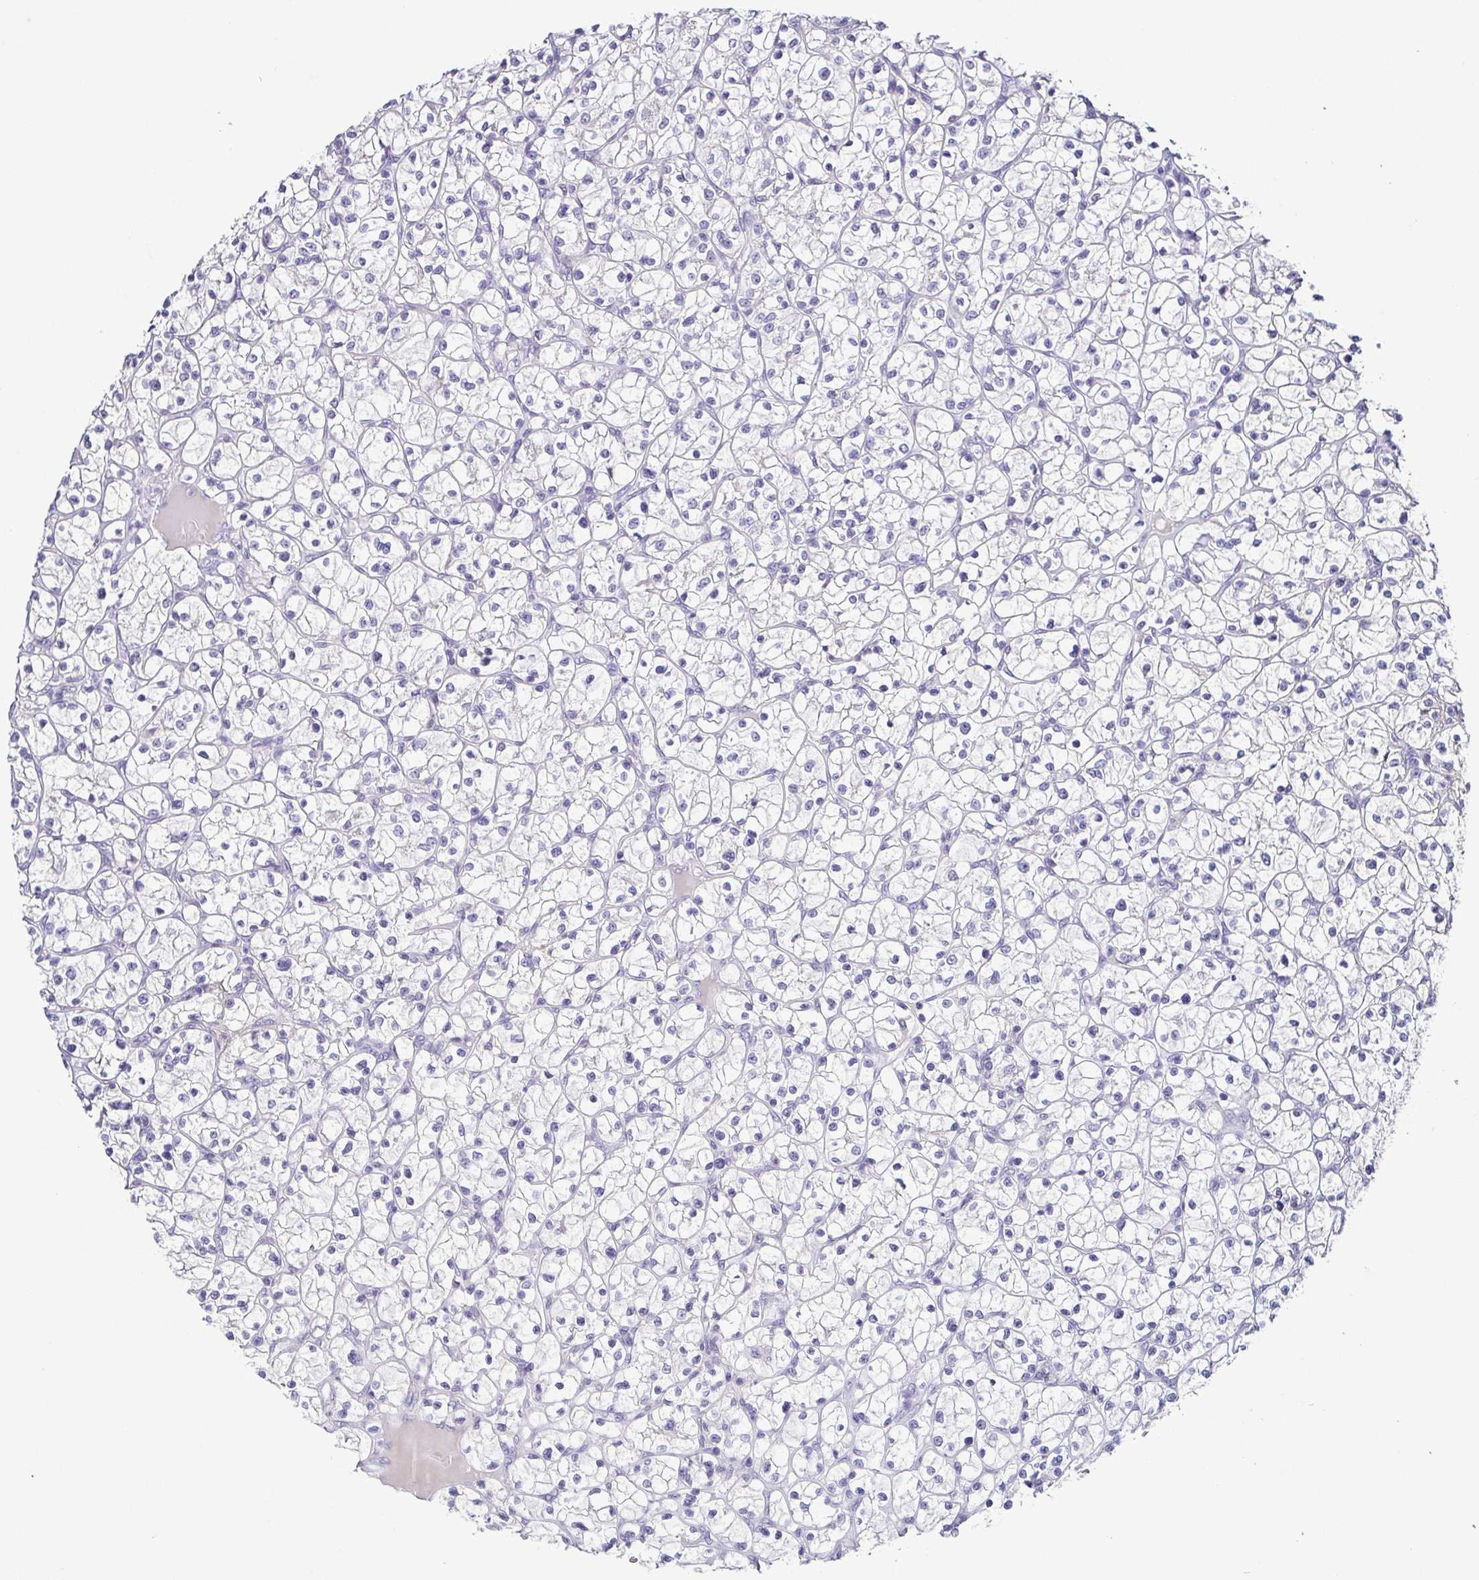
{"staining": {"intensity": "negative", "quantity": "none", "location": "none"}, "tissue": "renal cancer", "cell_type": "Tumor cells", "image_type": "cancer", "snomed": [{"axis": "morphology", "description": "Adenocarcinoma, NOS"}, {"axis": "topography", "description": "Kidney"}], "caption": "Immunohistochemistry (IHC) photomicrograph of human renal cancer stained for a protein (brown), which demonstrates no staining in tumor cells.", "gene": "TERT", "patient": {"sex": "female", "age": 64}}